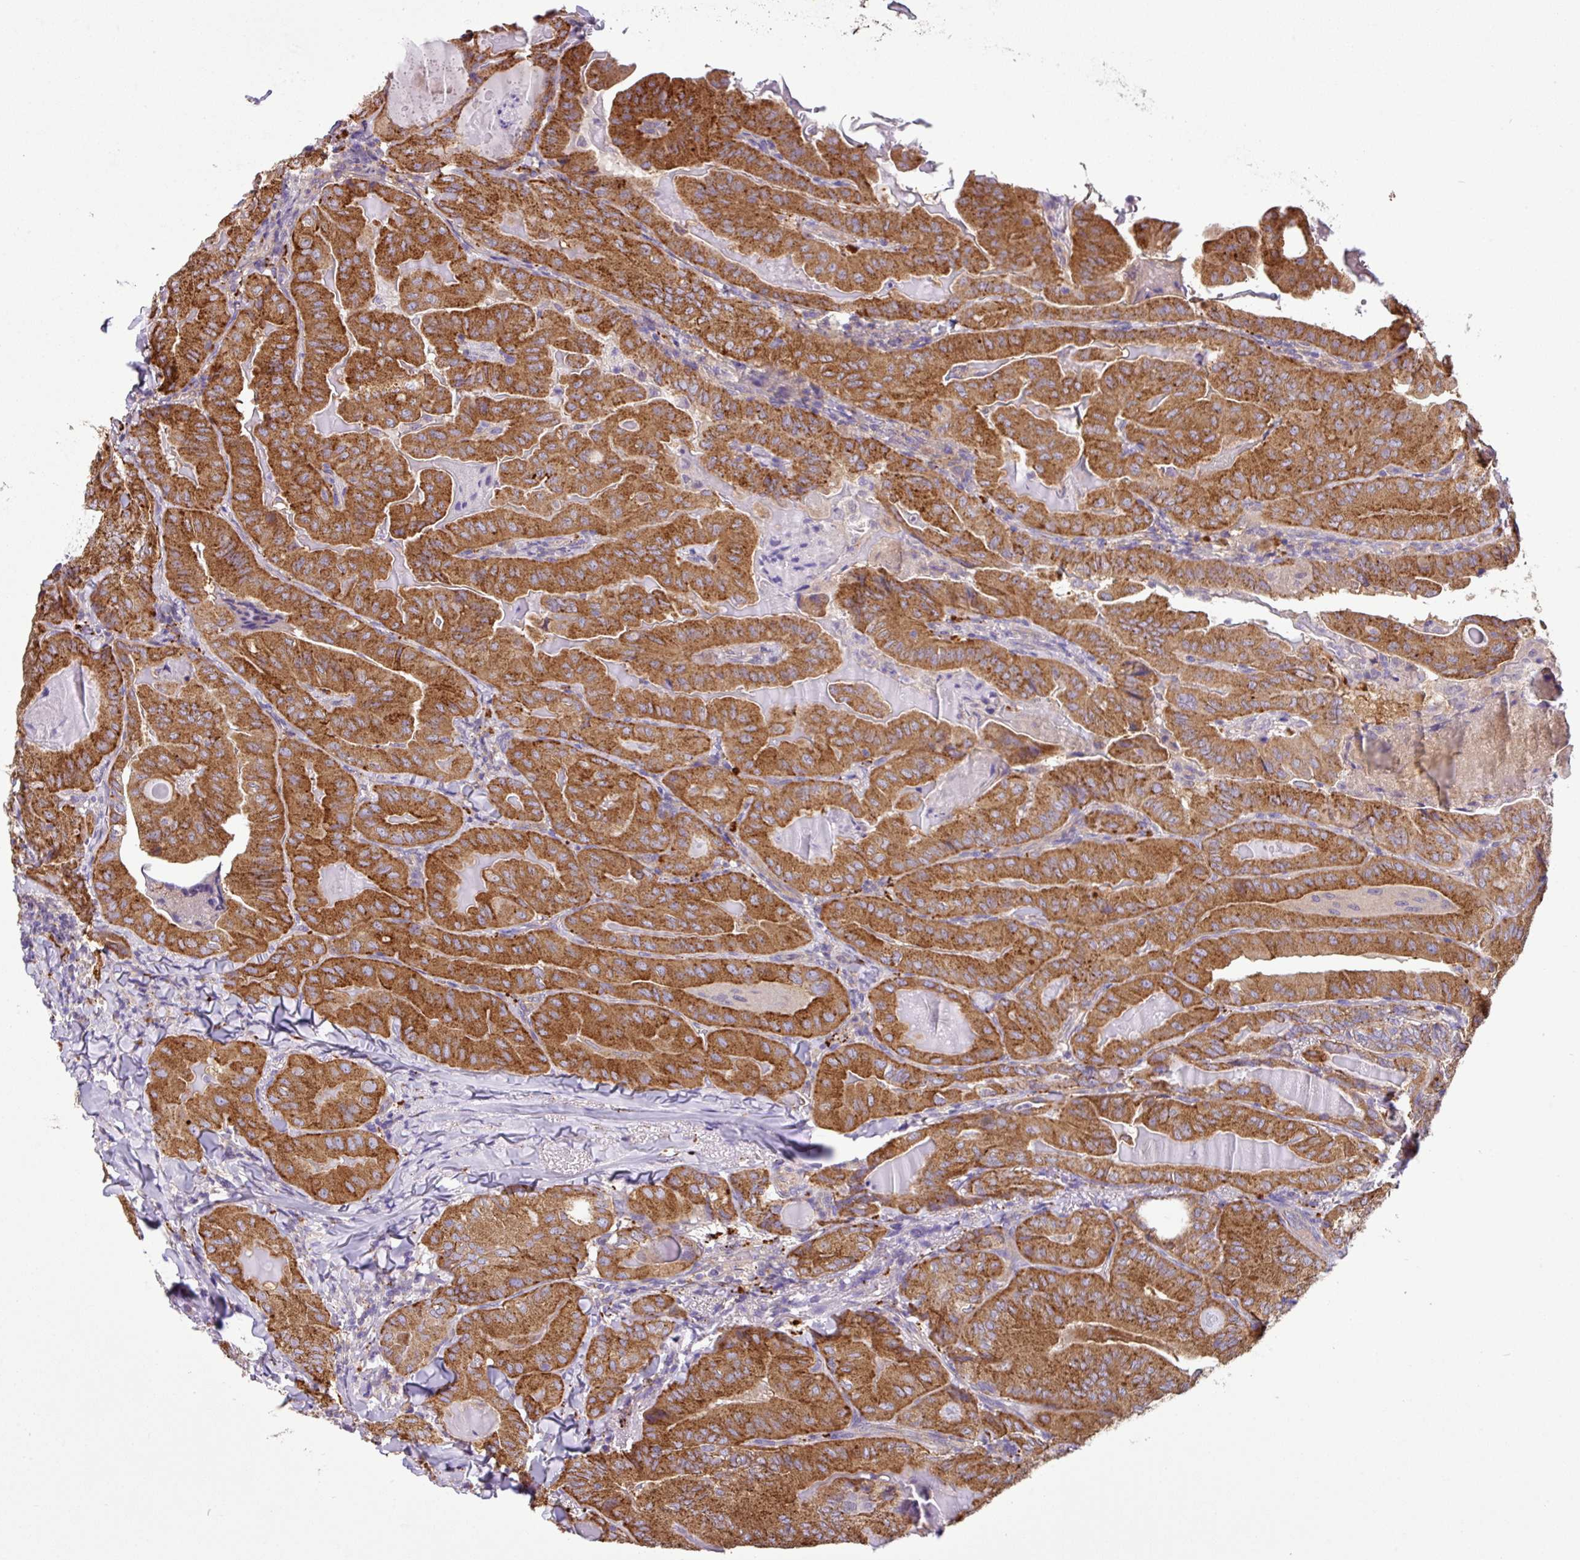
{"staining": {"intensity": "strong", "quantity": ">75%", "location": "cytoplasmic/membranous"}, "tissue": "thyroid cancer", "cell_type": "Tumor cells", "image_type": "cancer", "snomed": [{"axis": "morphology", "description": "Papillary adenocarcinoma, NOS"}, {"axis": "topography", "description": "Thyroid gland"}], "caption": "Thyroid cancer (papillary adenocarcinoma) stained for a protein exhibits strong cytoplasmic/membranous positivity in tumor cells.", "gene": "SLC23A2", "patient": {"sex": "female", "age": 68}}